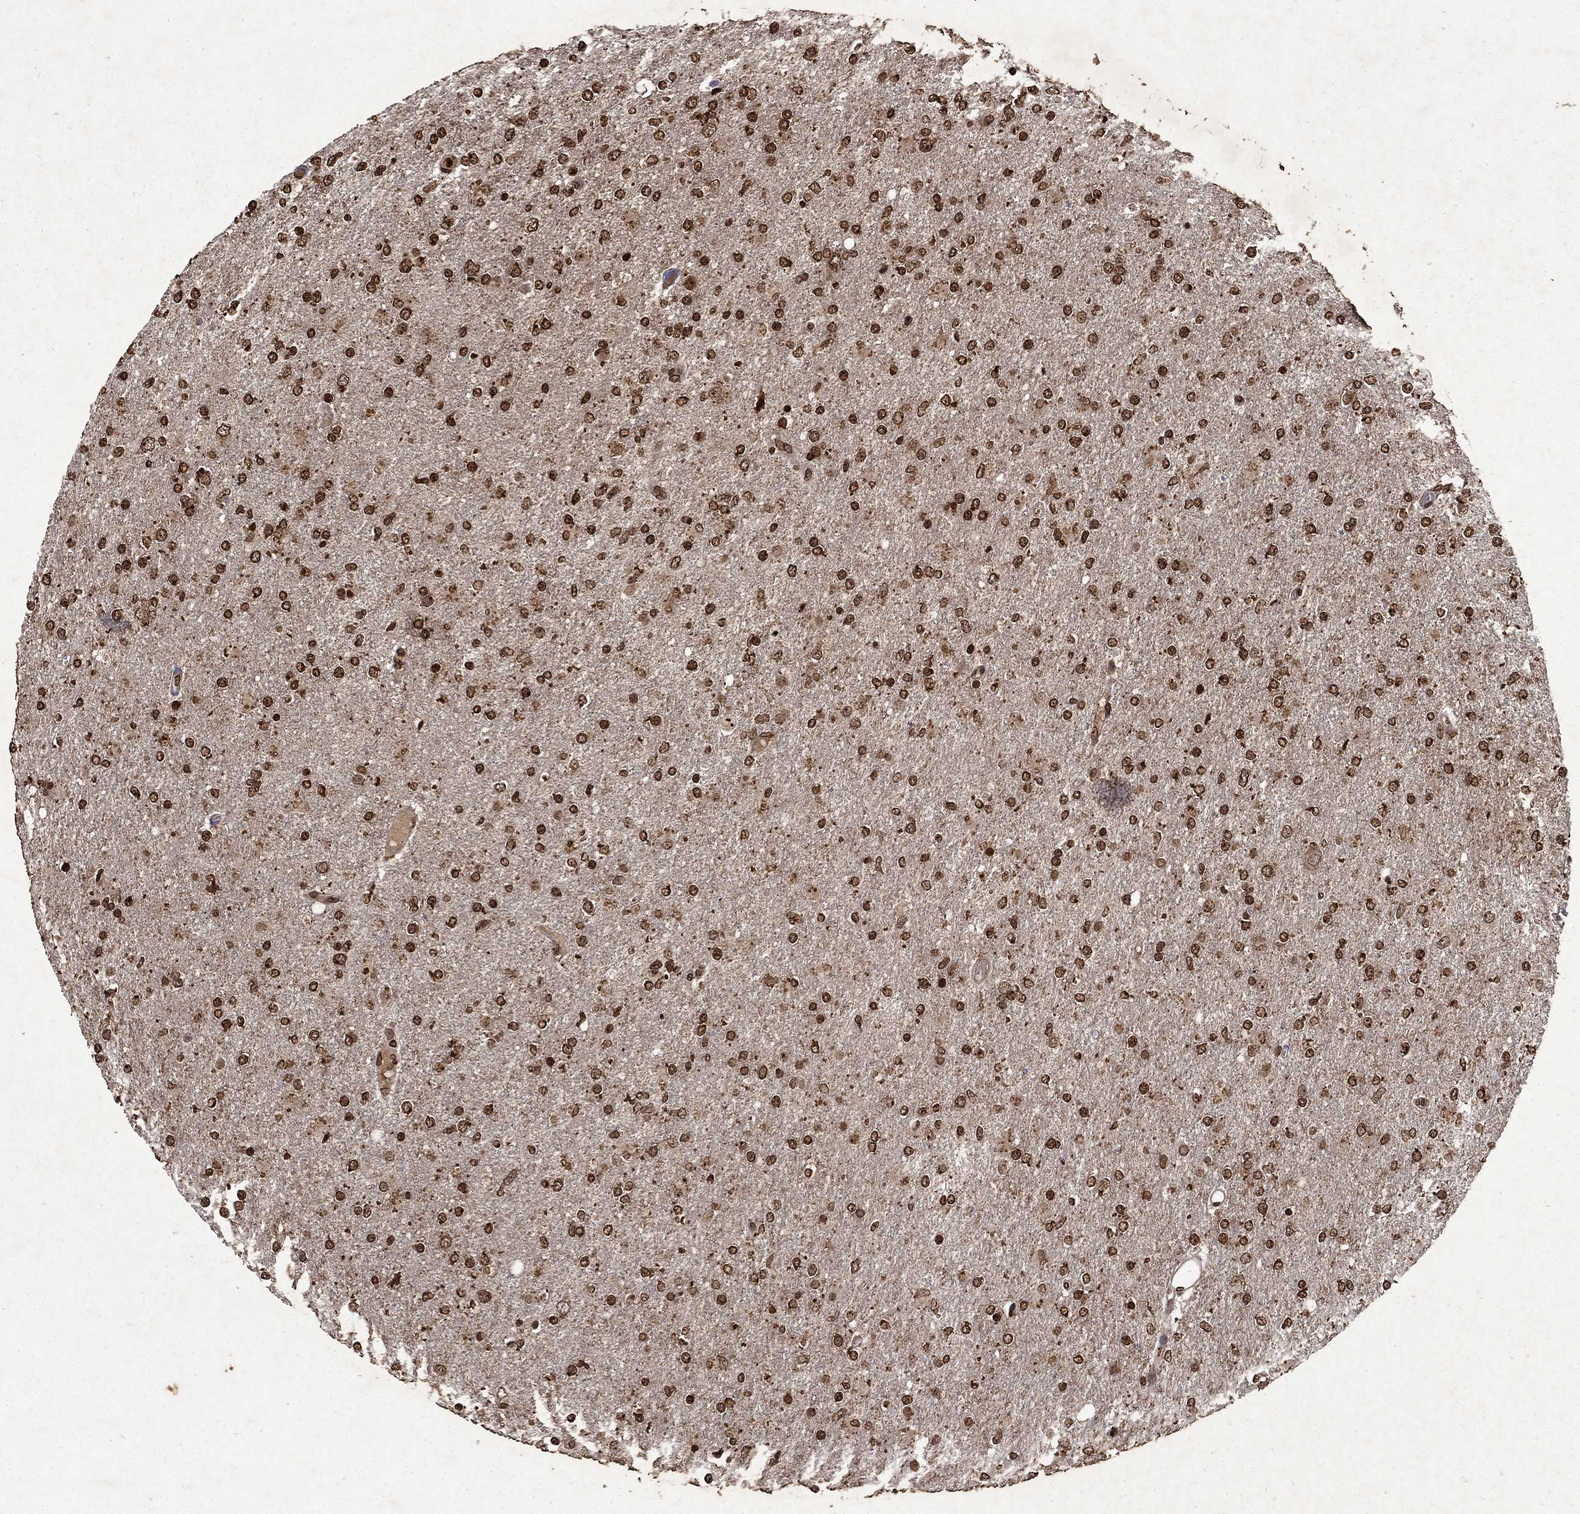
{"staining": {"intensity": "strong", "quantity": ">75%", "location": "nuclear"}, "tissue": "glioma", "cell_type": "Tumor cells", "image_type": "cancer", "snomed": [{"axis": "morphology", "description": "Glioma, malignant, High grade"}, {"axis": "topography", "description": "Cerebral cortex"}], "caption": "DAB immunohistochemical staining of malignant high-grade glioma demonstrates strong nuclear protein positivity in about >75% of tumor cells.", "gene": "PIN4", "patient": {"sex": "male", "age": 70}}